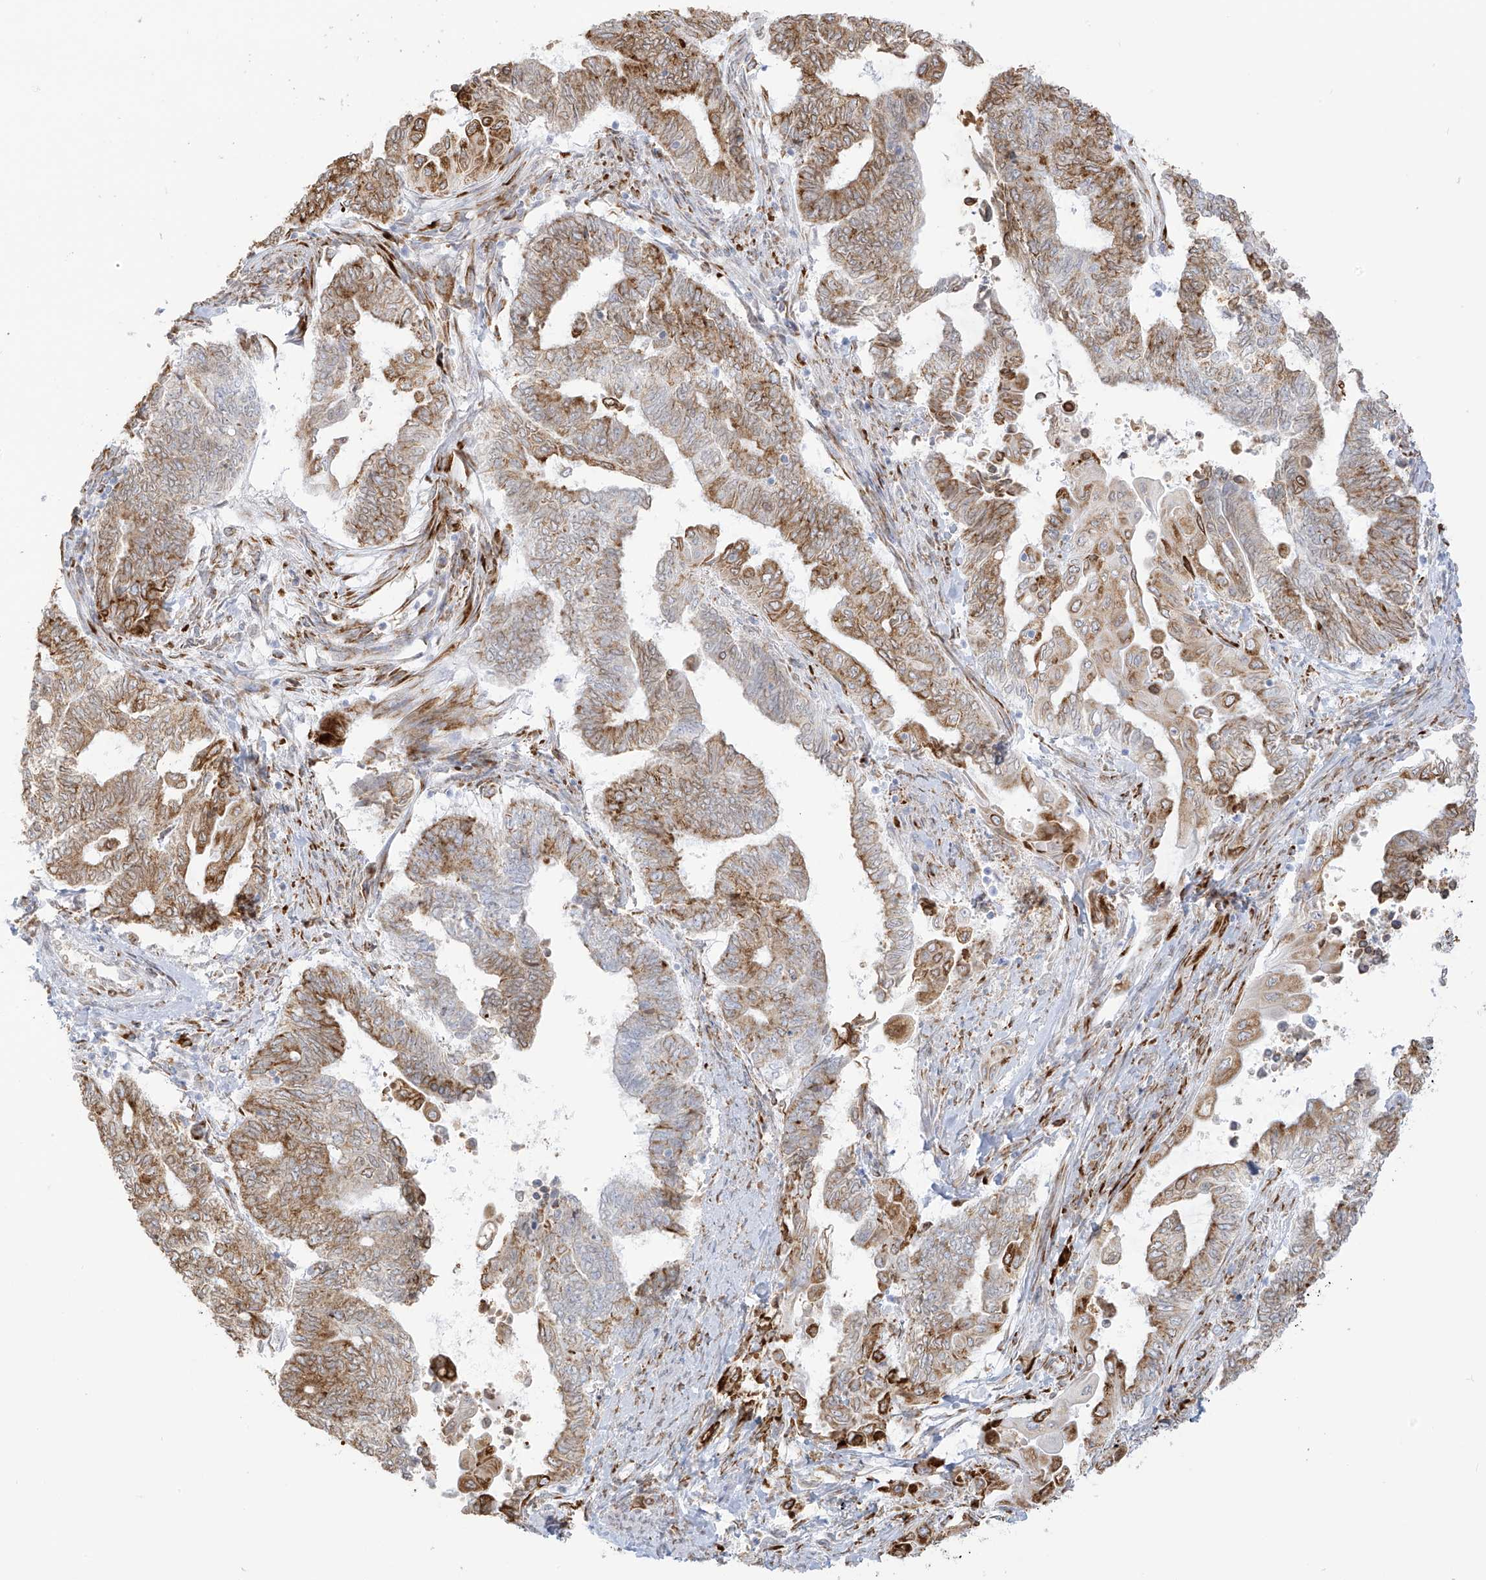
{"staining": {"intensity": "moderate", "quantity": ">75%", "location": "cytoplasmic/membranous"}, "tissue": "endometrial cancer", "cell_type": "Tumor cells", "image_type": "cancer", "snomed": [{"axis": "morphology", "description": "Adenocarcinoma, NOS"}, {"axis": "topography", "description": "Uterus"}, {"axis": "topography", "description": "Endometrium"}], "caption": "High-magnification brightfield microscopy of endometrial cancer stained with DAB (3,3'-diaminobenzidine) (brown) and counterstained with hematoxylin (blue). tumor cells exhibit moderate cytoplasmic/membranous expression is appreciated in about>75% of cells. Using DAB (3,3'-diaminobenzidine) (brown) and hematoxylin (blue) stains, captured at high magnification using brightfield microscopy.", "gene": "LRRC59", "patient": {"sex": "female", "age": 70}}